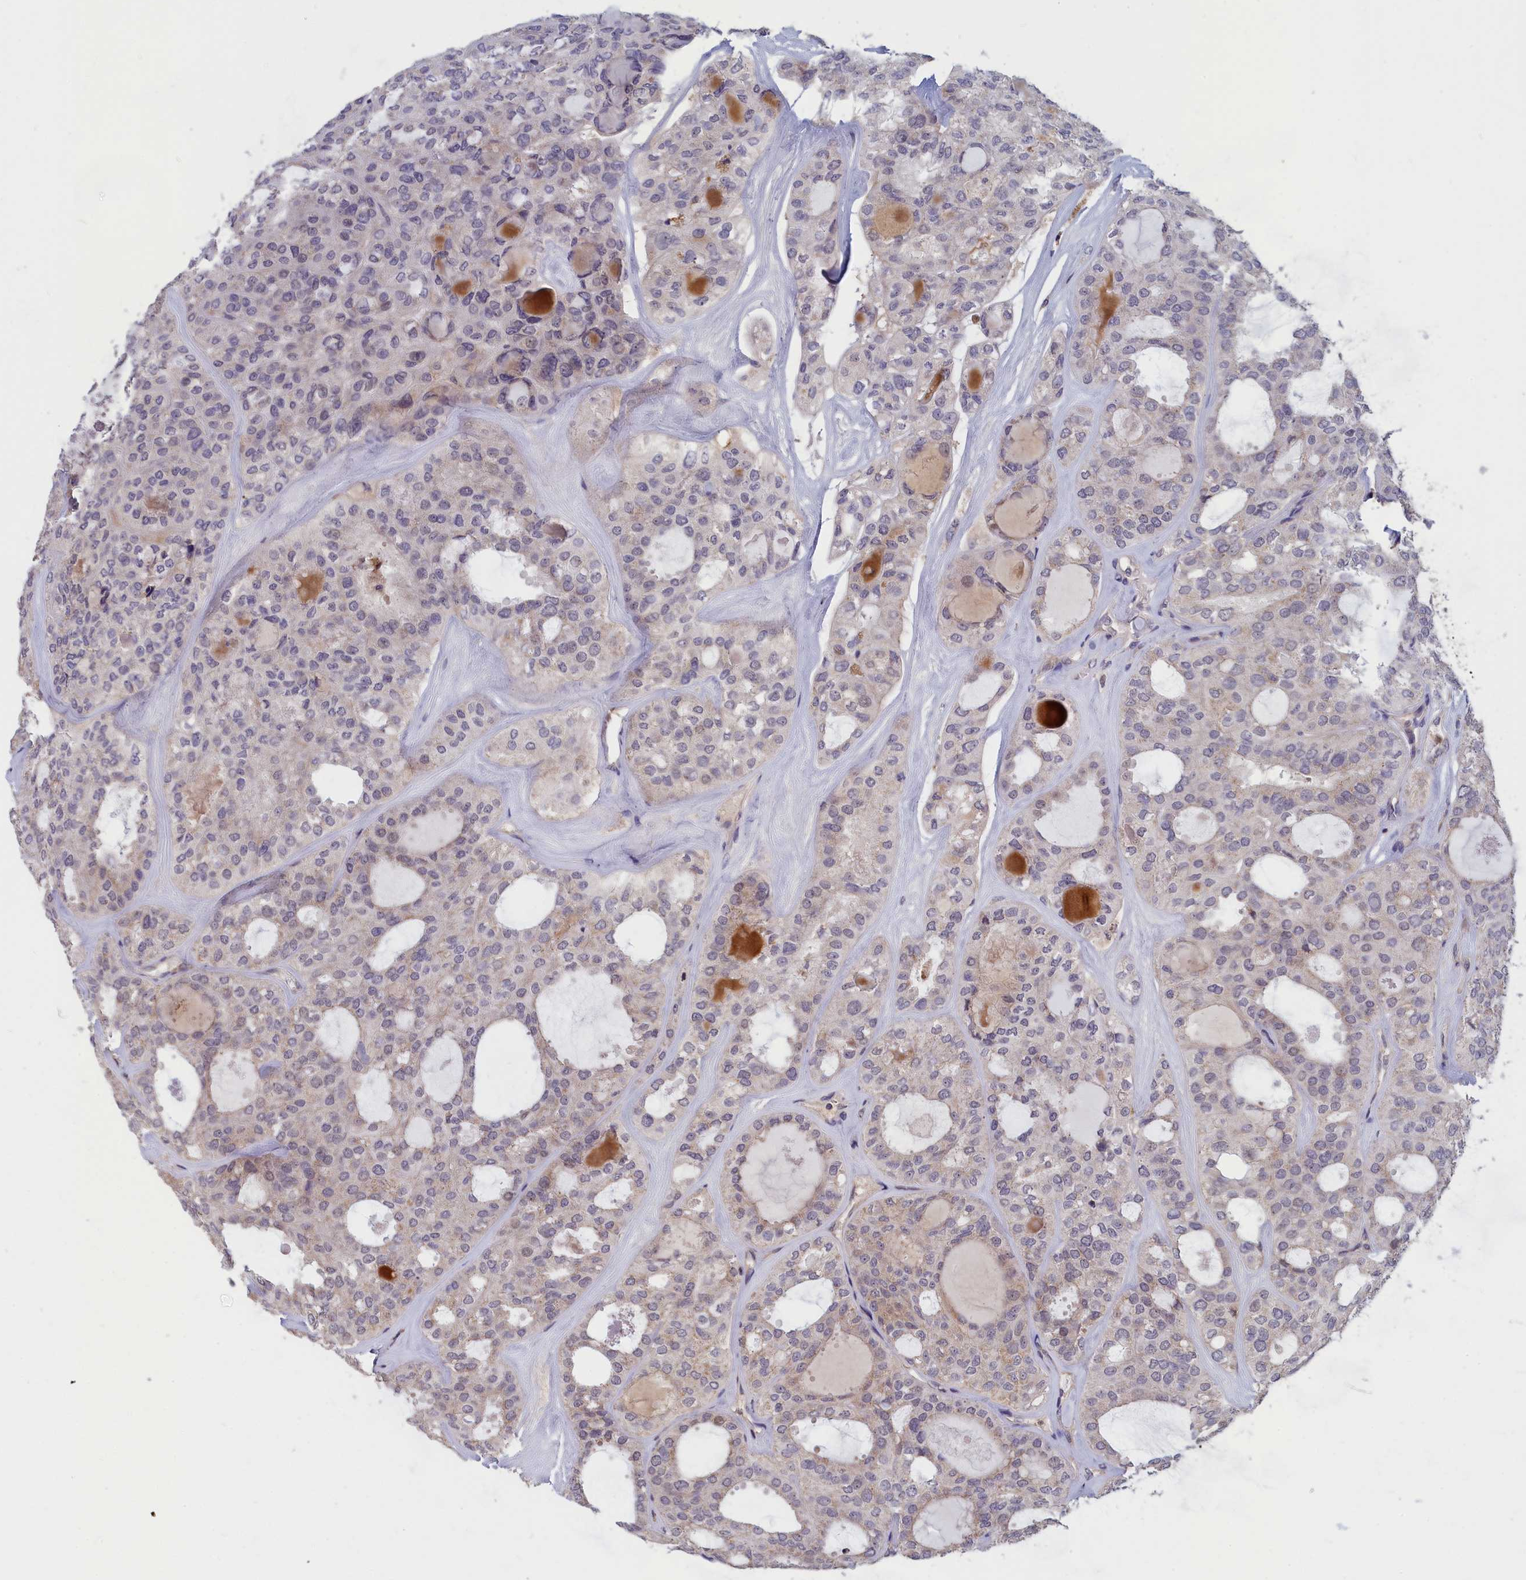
{"staining": {"intensity": "weak", "quantity": "25%-75%", "location": "cytoplasmic/membranous"}, "tissue": "thyroid cancer", "cell_type": "Tumor cells", "image_type": "cancer", "snomed": [{"axis": "morphology", "description": "Follicular adenoma carcinoma, NOS"}, {"axis": "topography", "description": "Thyroid gland"}], "caption": "Immunohistochemistry (IHC) (DAB) staining of human follicular adenoma carcinoma (thyroid) shows weak cytoplasmic/membranous protein staining in about 25%-75% of tumor cells.", "gene": "EPB41L4B", "patient": {"sex": "male", "age": 75}}